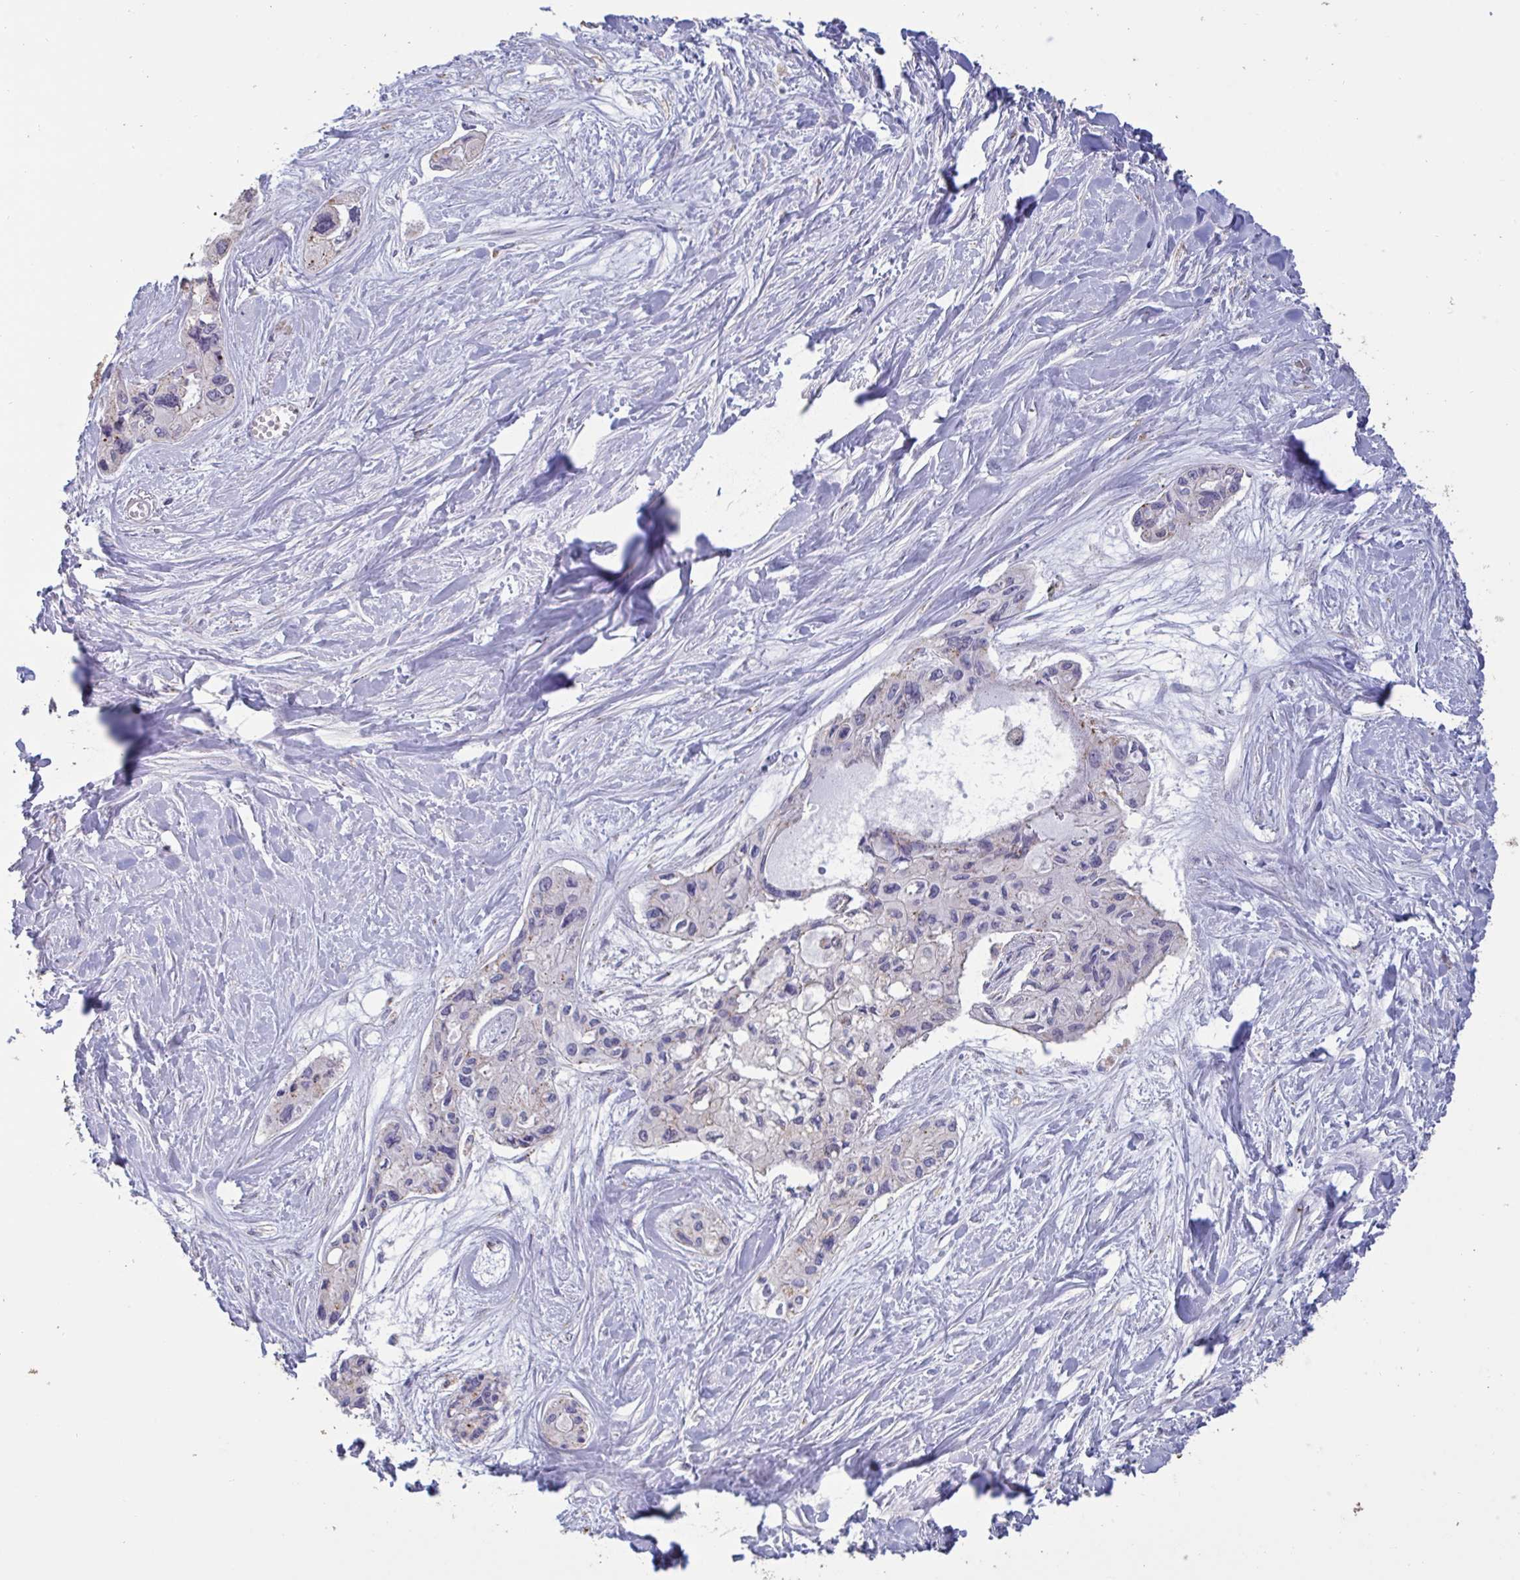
{"staining": {"intensity": "negative", "quantity": "none", "location": "none"}, "tissue": "pancreatic cancer", "cell_type": "Tumor cells", "image_type": "cancer", "snomed": [{"axis": "morphology", "description": "Adenocarcinoma, NOS"}, {"axis": "topography", "description": "Pancreas"}], "caption": "The micrograph demonstrates no staining of tumor cells in pancreatic cancer (adenocarcinoma). (DAB immunohistochemistry (IHC), high magnification).", "gene": "CHMP5", "patient": {"sex": "female", "age": 50}}